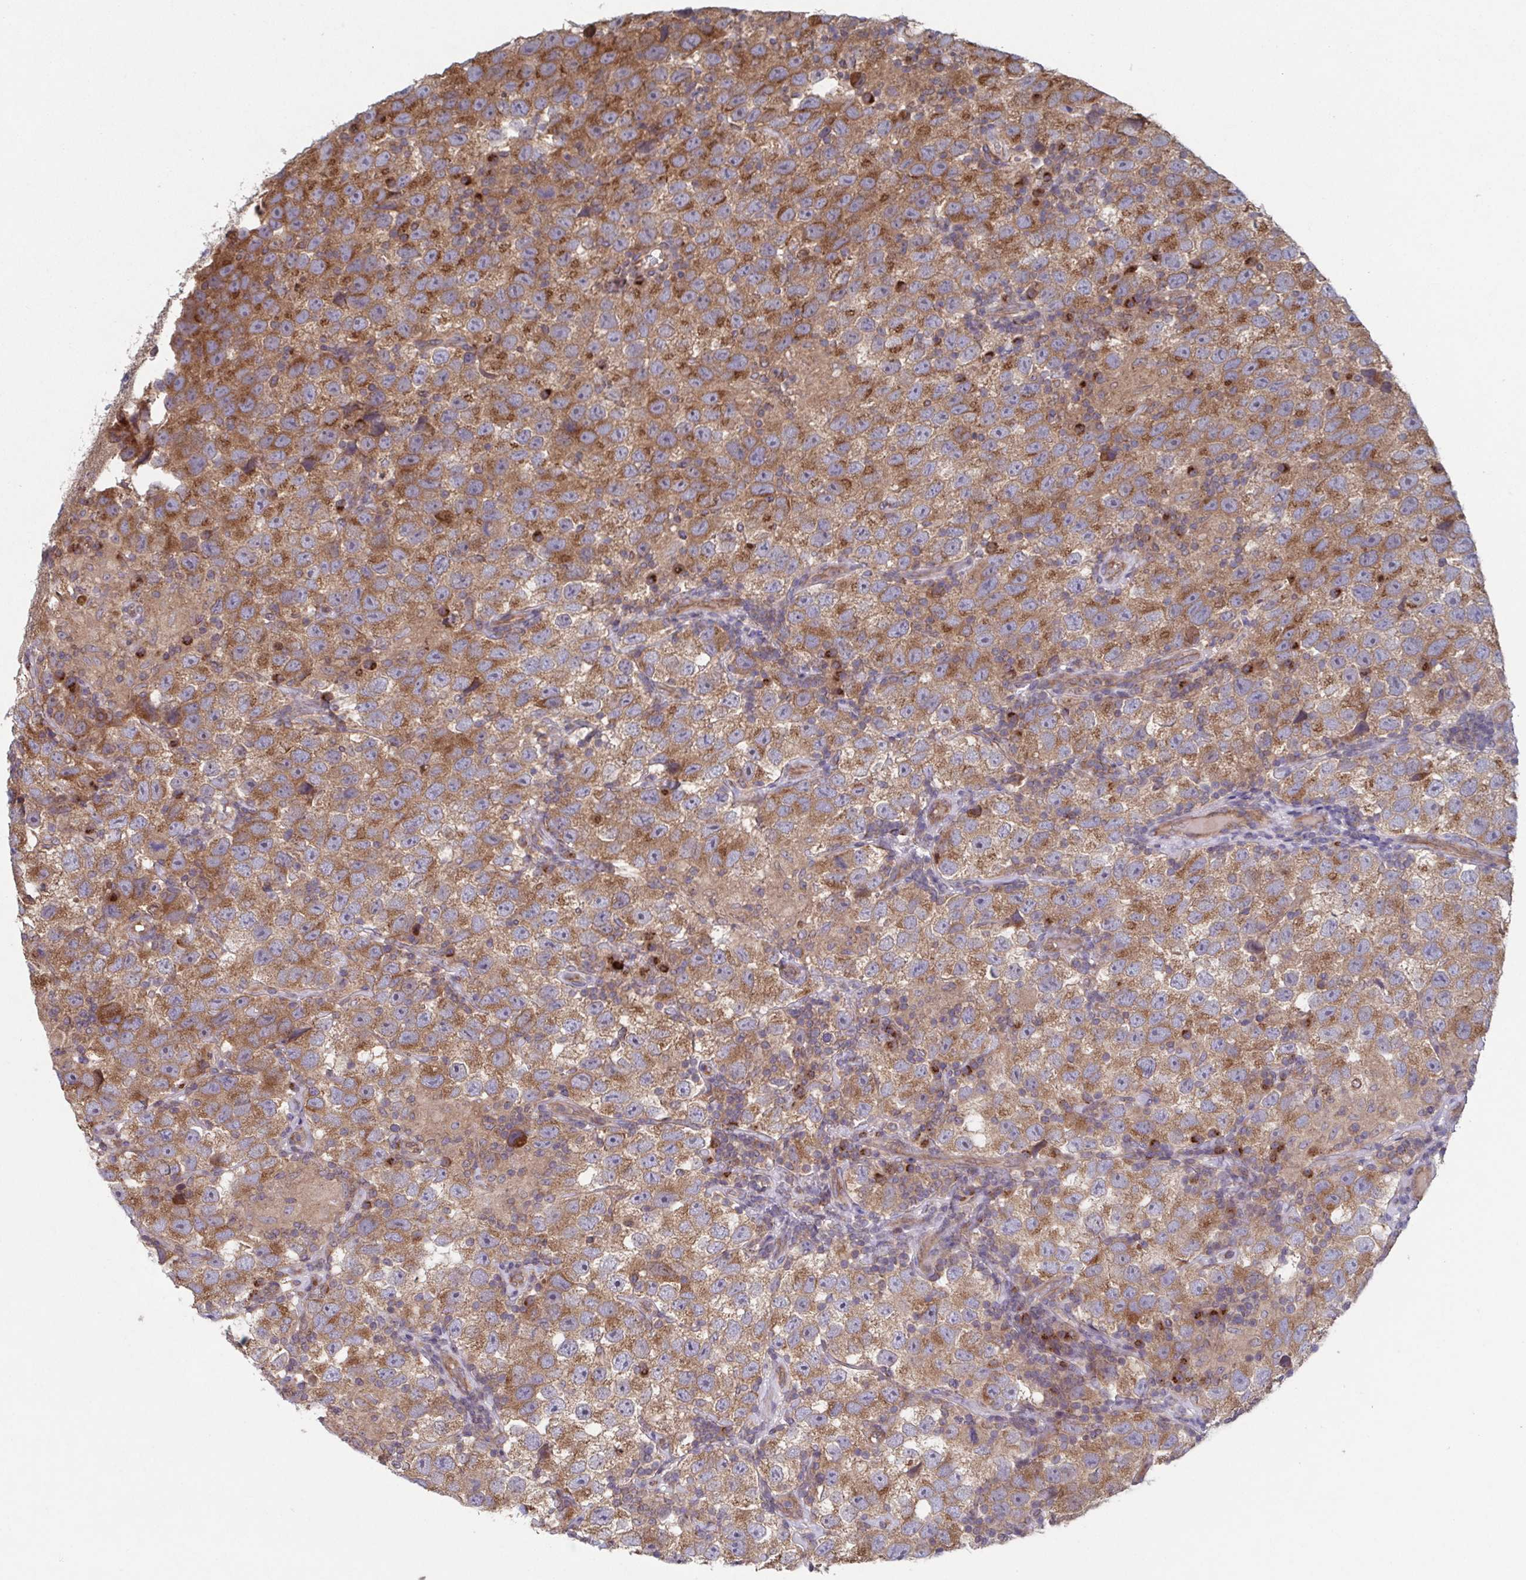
{"staining": {"intensity": "moderate", "quantity": ">75%", "location": "cytoplasmic/membranous"}, "tissue": "testis cancer", "cell_type": "Tumor cells", "image_type": "cancer", "snomed": [{"axis": "morphology", "description": "Seminoma, NOS"}, {"axis": "topography", "description": "Testis"}], "caption": "Immunohistochemical staining of human testis cancer displays moderate cytoplasmic/membranous protein staining in approximately >75% of tumor cells.", "gene": "COPB1", "patient": {"sex": "male", "age": 26}}